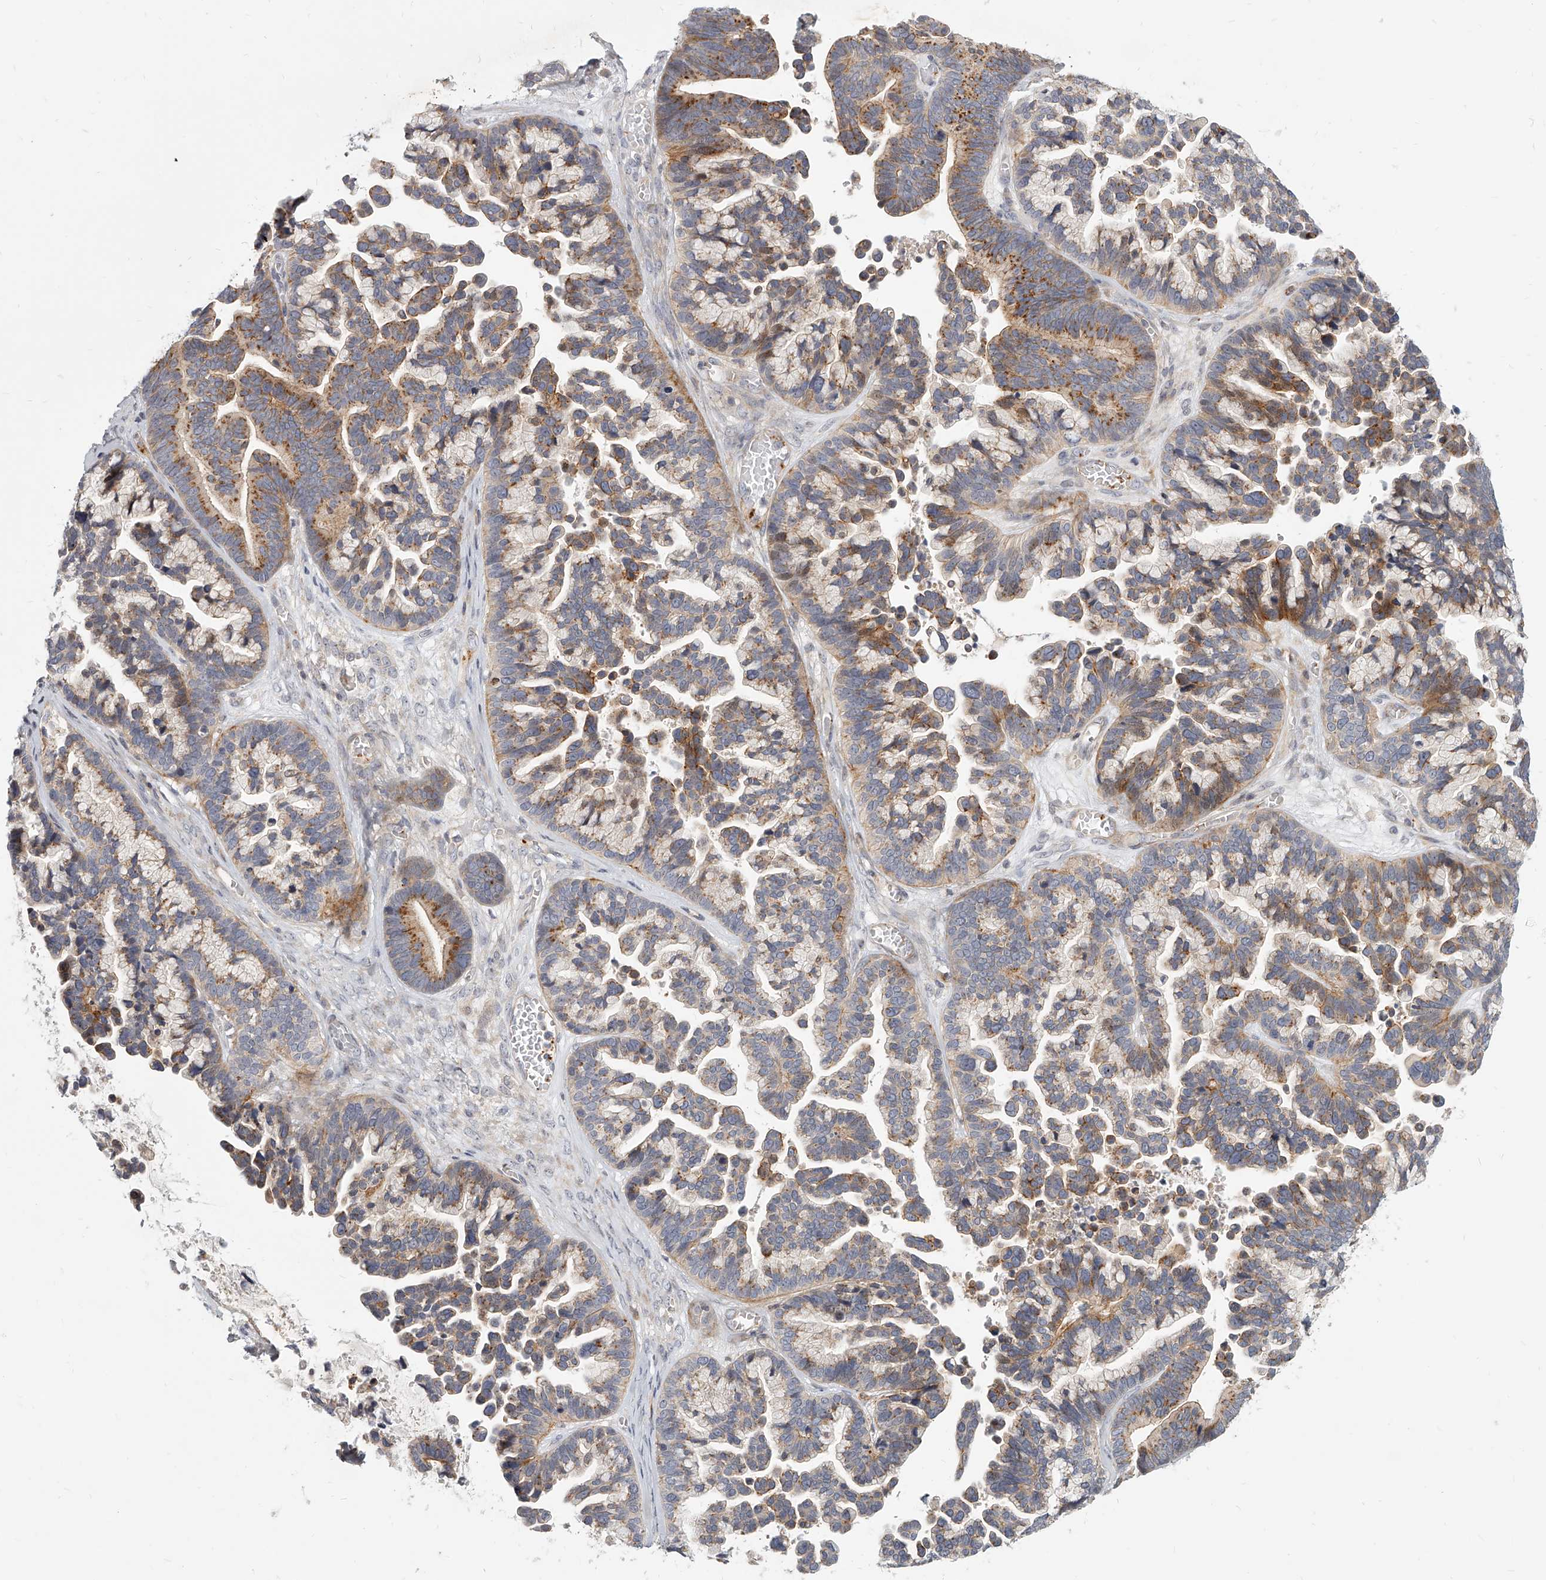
{"staining": {"intensity": "moderate", "quantity": ">75%", "location": "cytoplasmic/membranous"}, "tissue": "ovarian cancer", "cell_type": "Tumor cells", "image_type": "cancer", "snomed": [{"axis": "morphology", "description": "Cystadenocarcinoma, serous, NOS"}, {"axis": "topography", "description": "Ovary"}], "caption": "Human ovarian cancer (serous cystadenocarcinoma) stained with a brown dye reveals moderate cytoplasmic/membranous positive expression in about >75% of tumor cells.", "gene": "SLC37A1", "patient": {"sex": "female", "age": 56}}